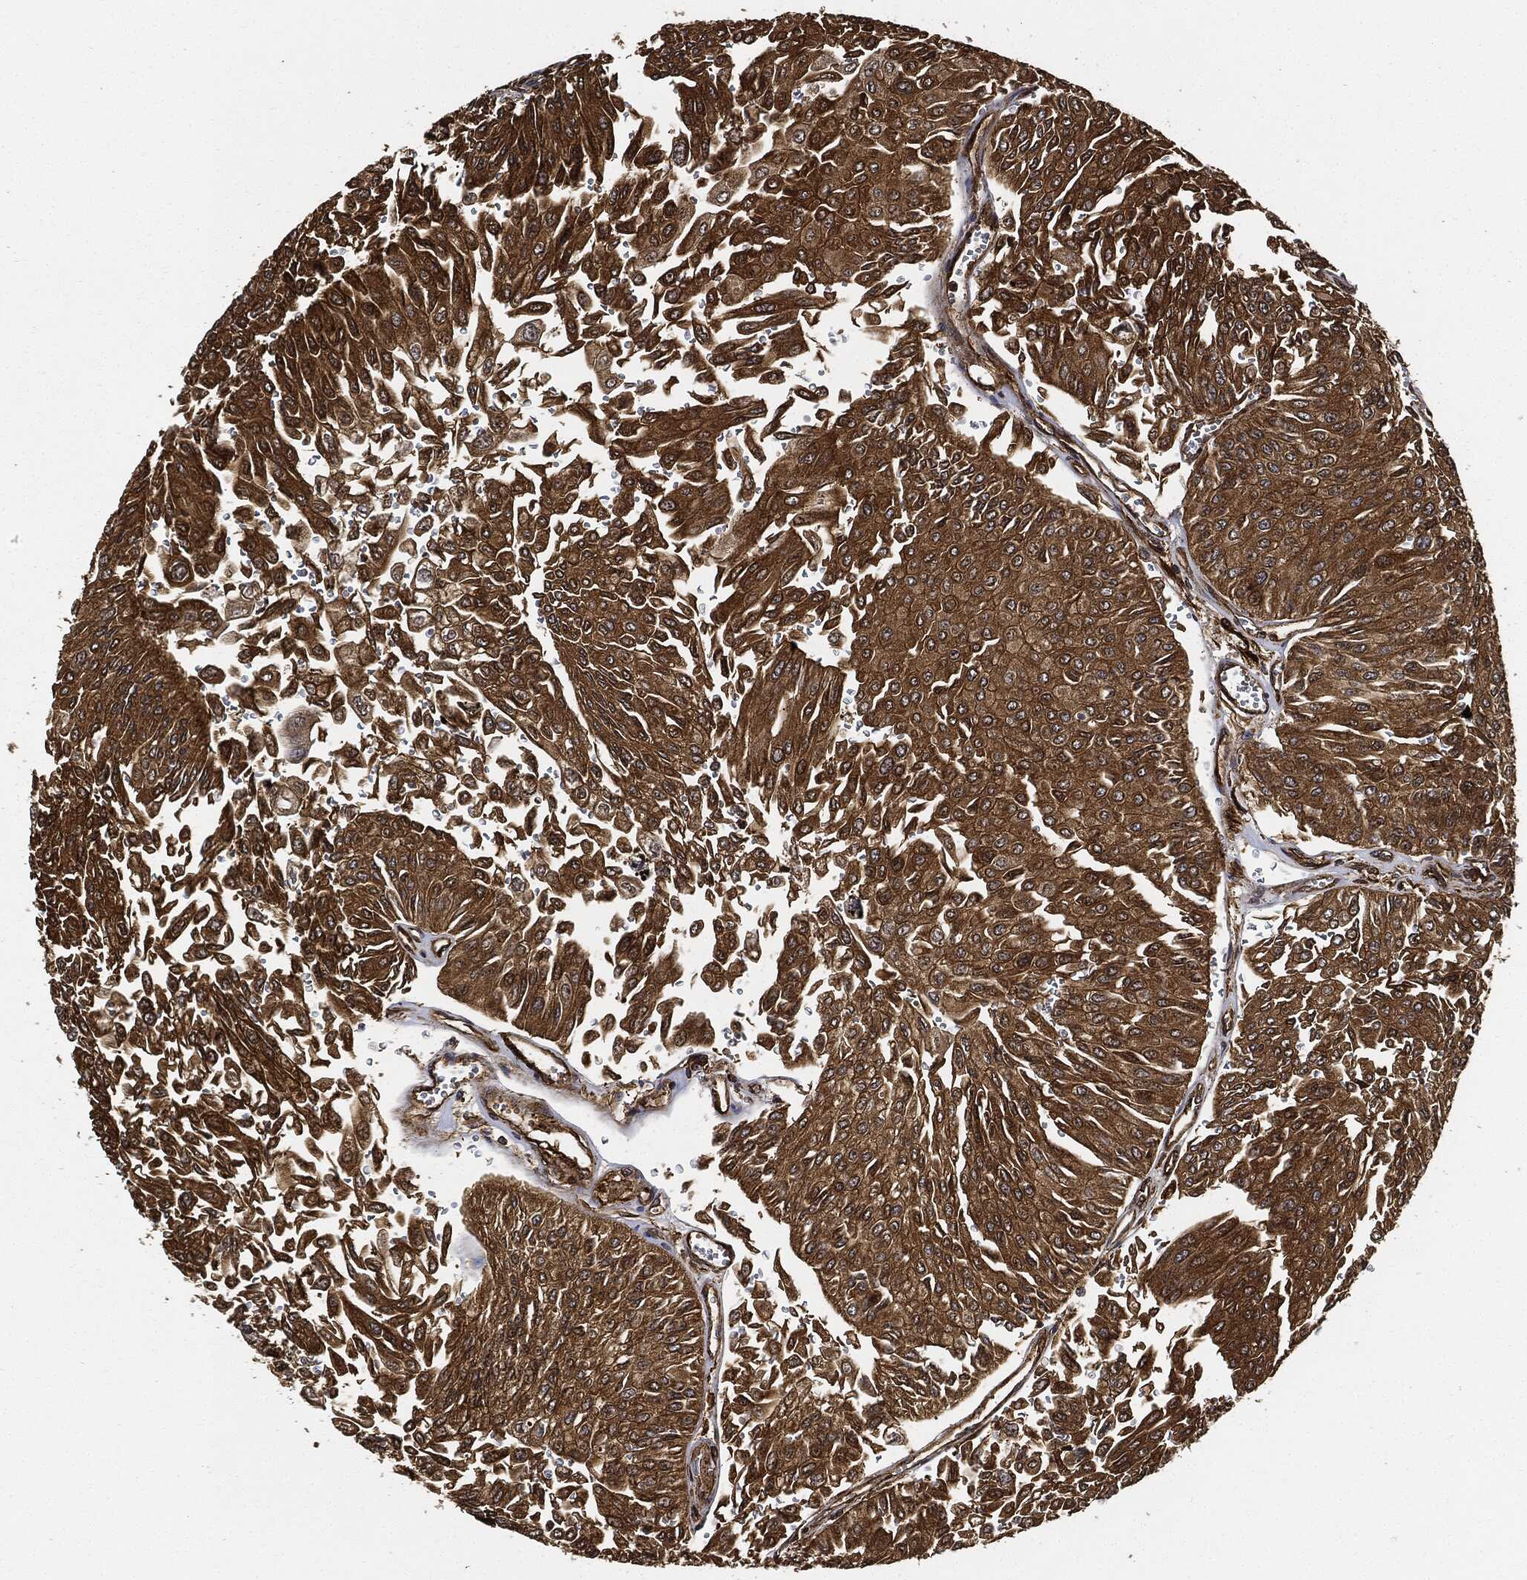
{"staining": {"intensity": "strong", "quantity": ">75%", "location": "cytoplasmic/membranous"}, "tissue": "urothelial cancer", "cell_type": "Tumor cells", "image_type": "cancer", "snomed": [{"axis": "morphology", "description": "Urothelial carcinoma, Low grade"}, {"axis": "topography", "description": "Urinary bladder"}], "caption": "Brown immunohistochemical staining in human urothelial cancer demonstrates strong cytoplasmic/membranous positivity in about >75% of tumor cells.", "gene": "CEP290", "patient": {"sex": "male", "age": 67}}